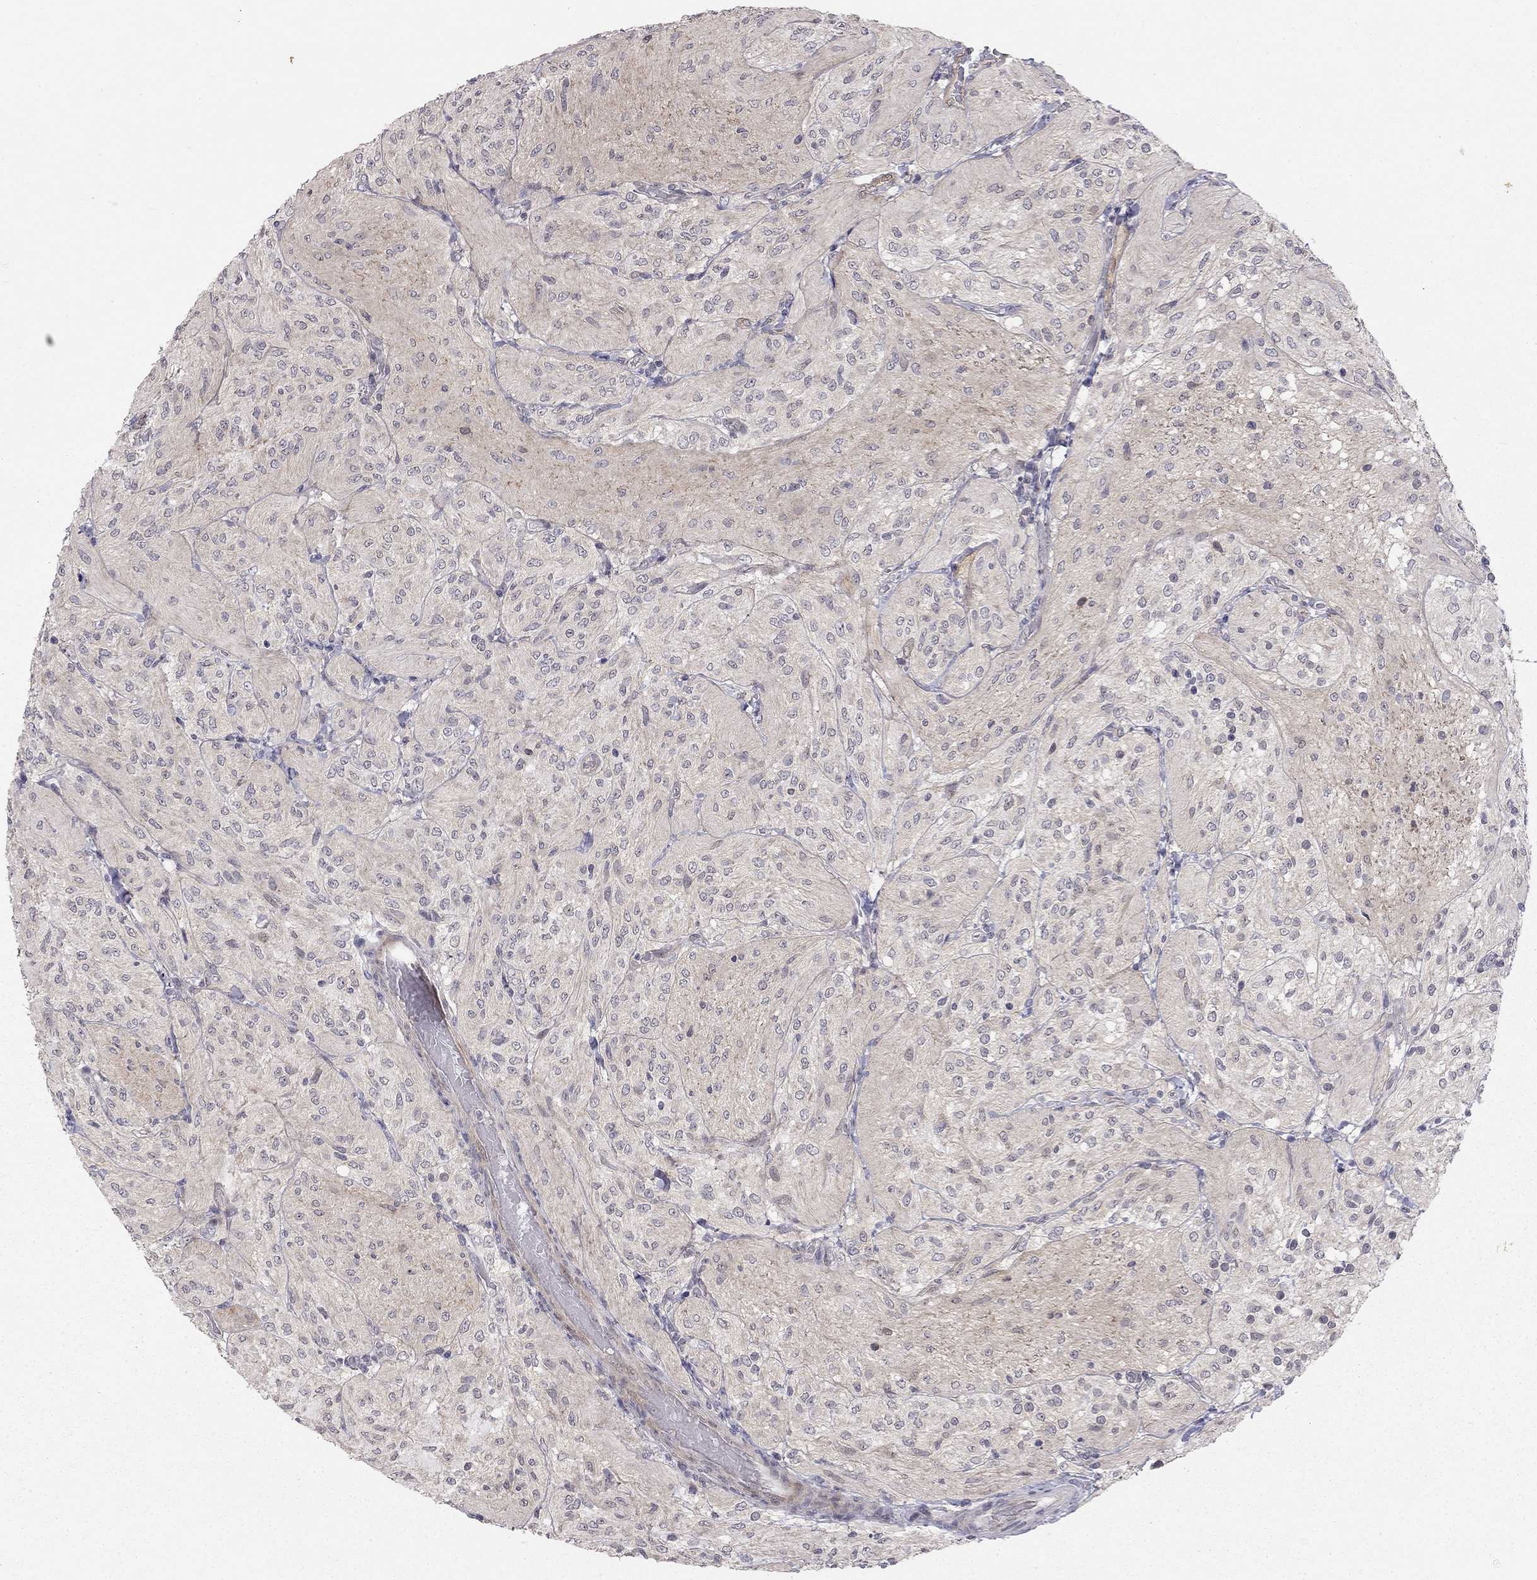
{"staining": {"intensity": "negative", "quantity": "none", "location": "none"}, "tissue": "glioma", "cell_type": "Tumor cells", "image_type": "cancer", "snomed": [{"axis": "morphology", "description": "Glioma, malignant, Low grade"}, {"axis": "topography", "description": "Brain"}], "caption": "Immunohistochemical staining of malignant glioma (low-grade) displays no significant staining in tumor cells.", "gene": "STXBP6", "patient": {"sex": "male", "age": 3}}